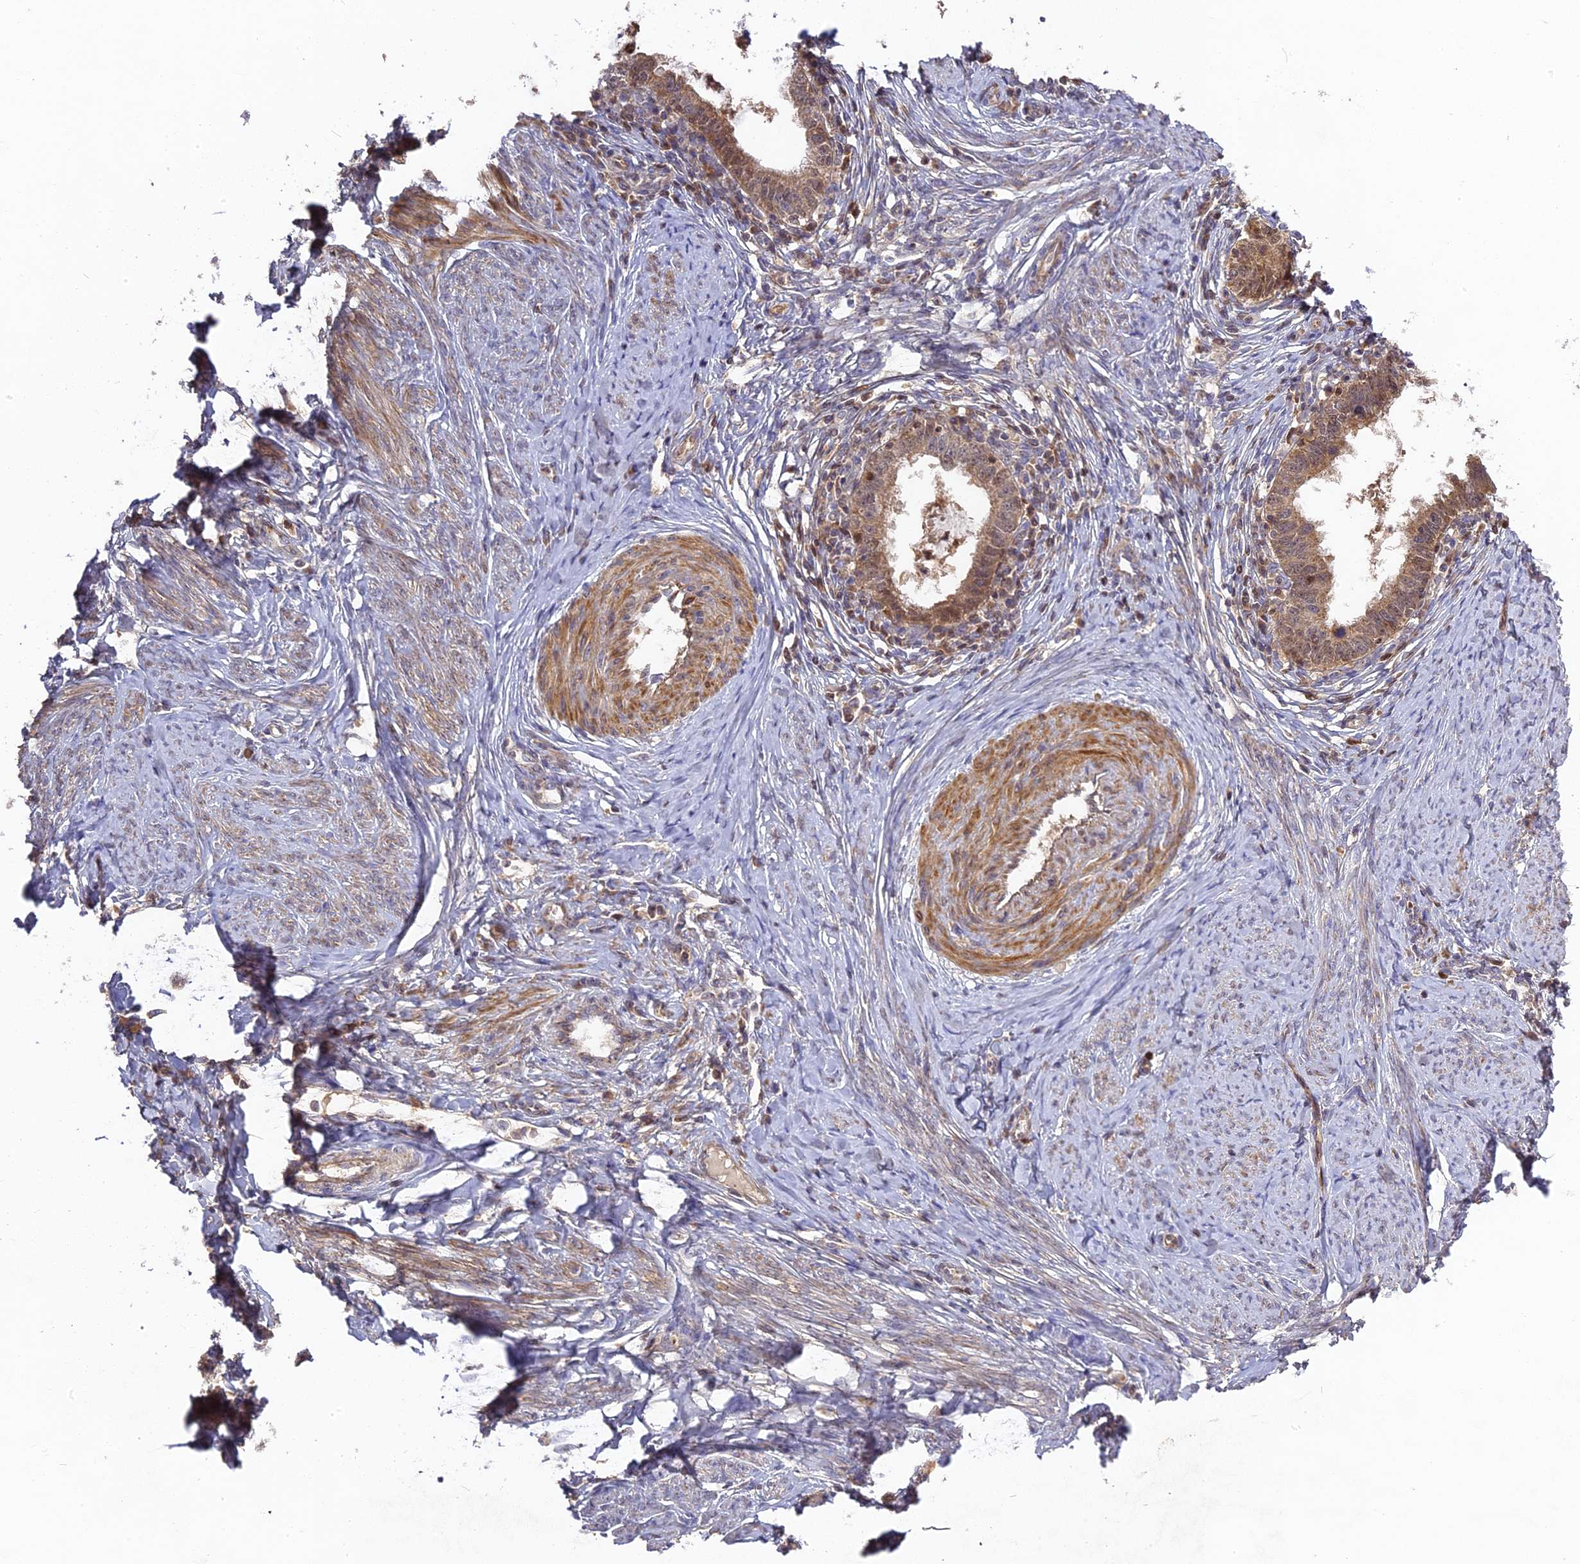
{"staining": {"intensity": "moderate", "quantity": ">75%", "location": "cytoplasmic/membranous,nuclear"}, "tissue": "cervical cancer", "cell_type": "Tumor cells", "image_type": "cancer", "snomed": [{"axis": "morphology", "description": "Adenocarcinoma, NOS"}, {"axis": "topography", "description": "Cervix"}], "caption": "Cervical cancer (adenocarcinoma) stained with DAB (3,3'-diaminobenzidine) immunohistochemistry (IHC) exhibits medium levels of moderate cytoplasmic/membranous and nuclear staining in about >75% of tumor cells.", "gene": "RPIA", "patient": {"sex": "female", "age": 36}}